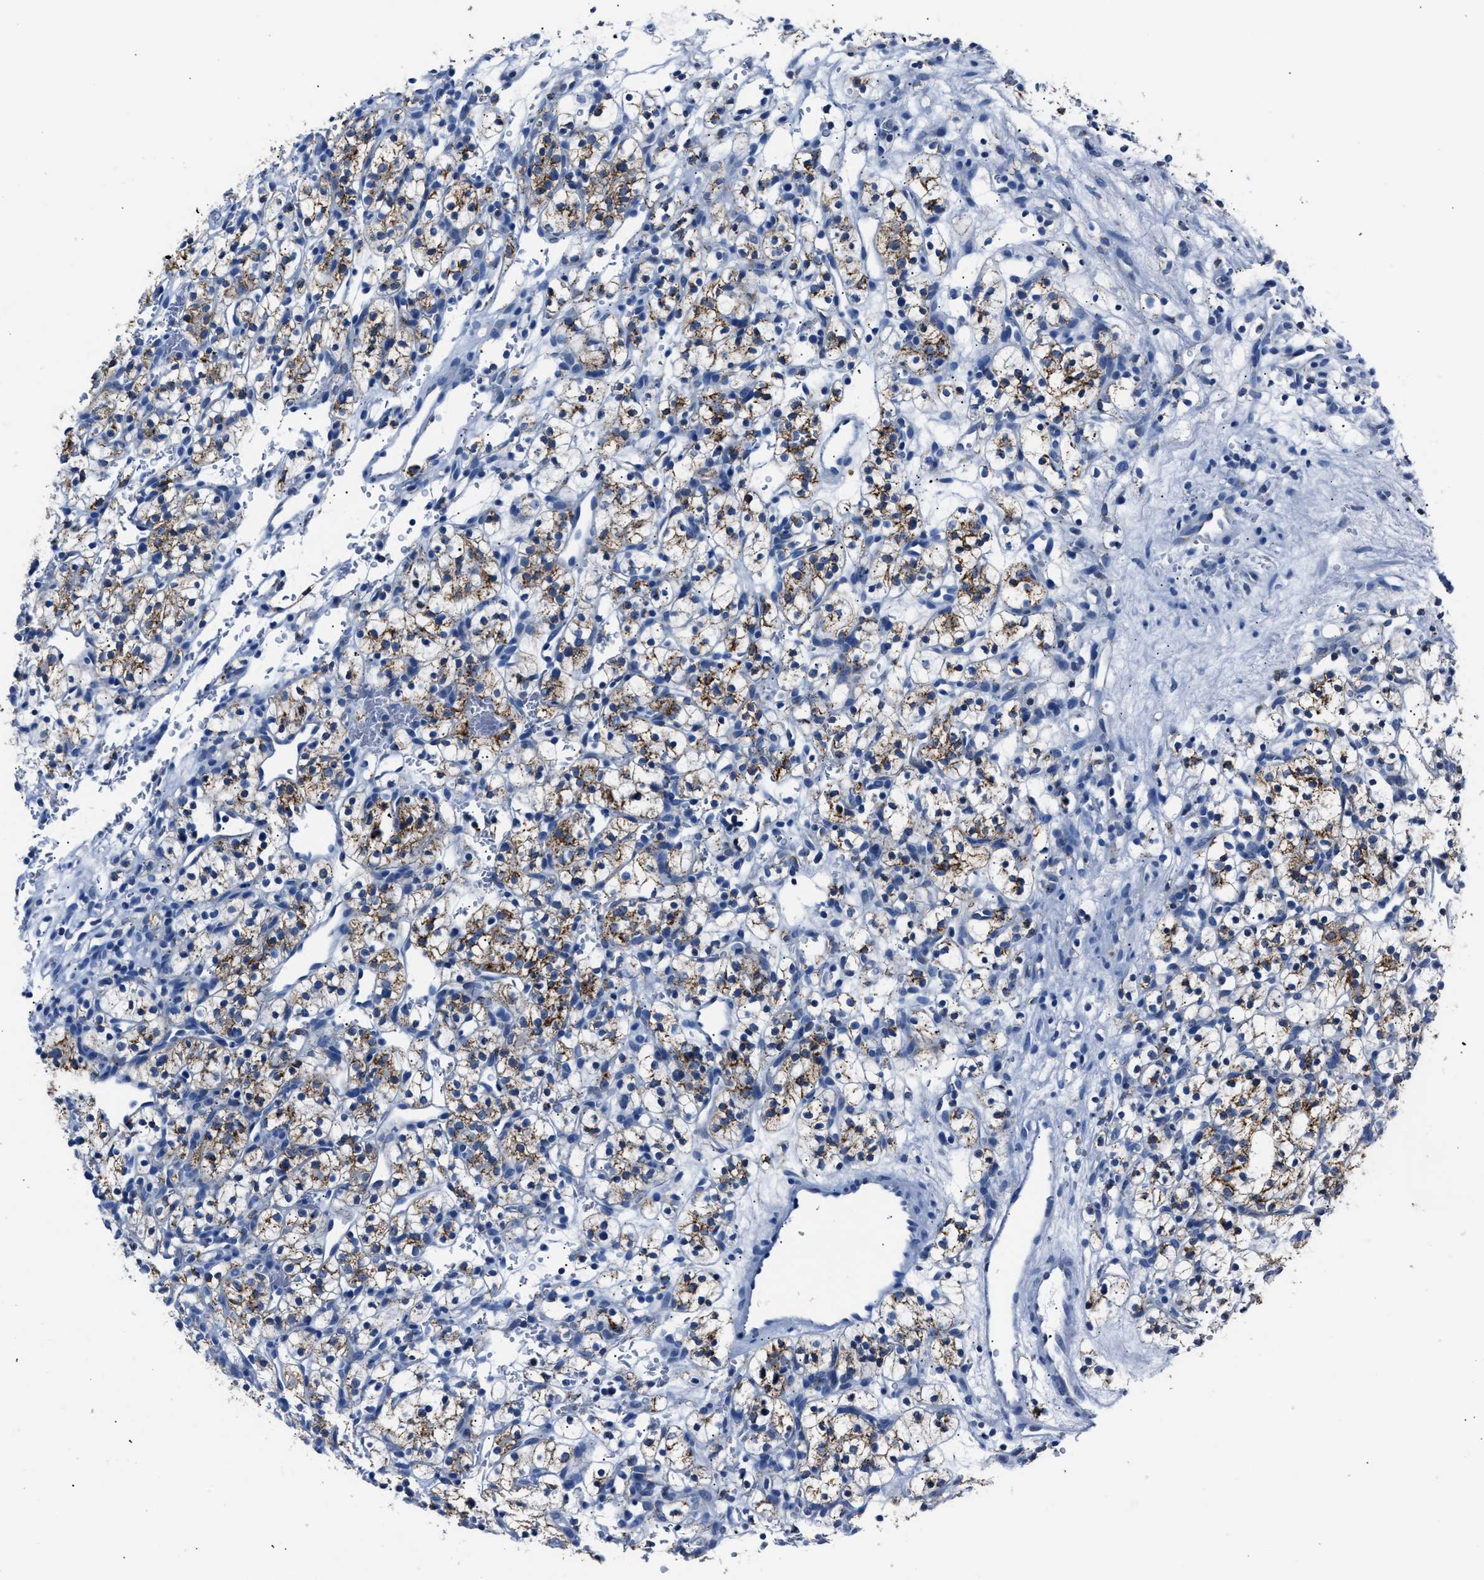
{"staining": {"intensity": "moderate", "quantity": ">75%", "location": "cytoplasmic/membranous"}, "tissue": "renal cancer", "cell_type": "Tumor cells", "image_type": "cancer", "snomed": [{"axis": "morphology", "description": "Adenocarcinoma, NOS"}, {"axis": "topography", "description": "Kidney"}], "caption": "Adenocarcinoma (renal) was stained to show a protein in brown. There is medium levels of moderate cytoplasmic/membranous positivity in about >75% of tumor cells. The protein is shown in brown color, while the nuclei are stained blue.", "gene": "AMACR", "patient": {"sex": "female", "age": 57}}